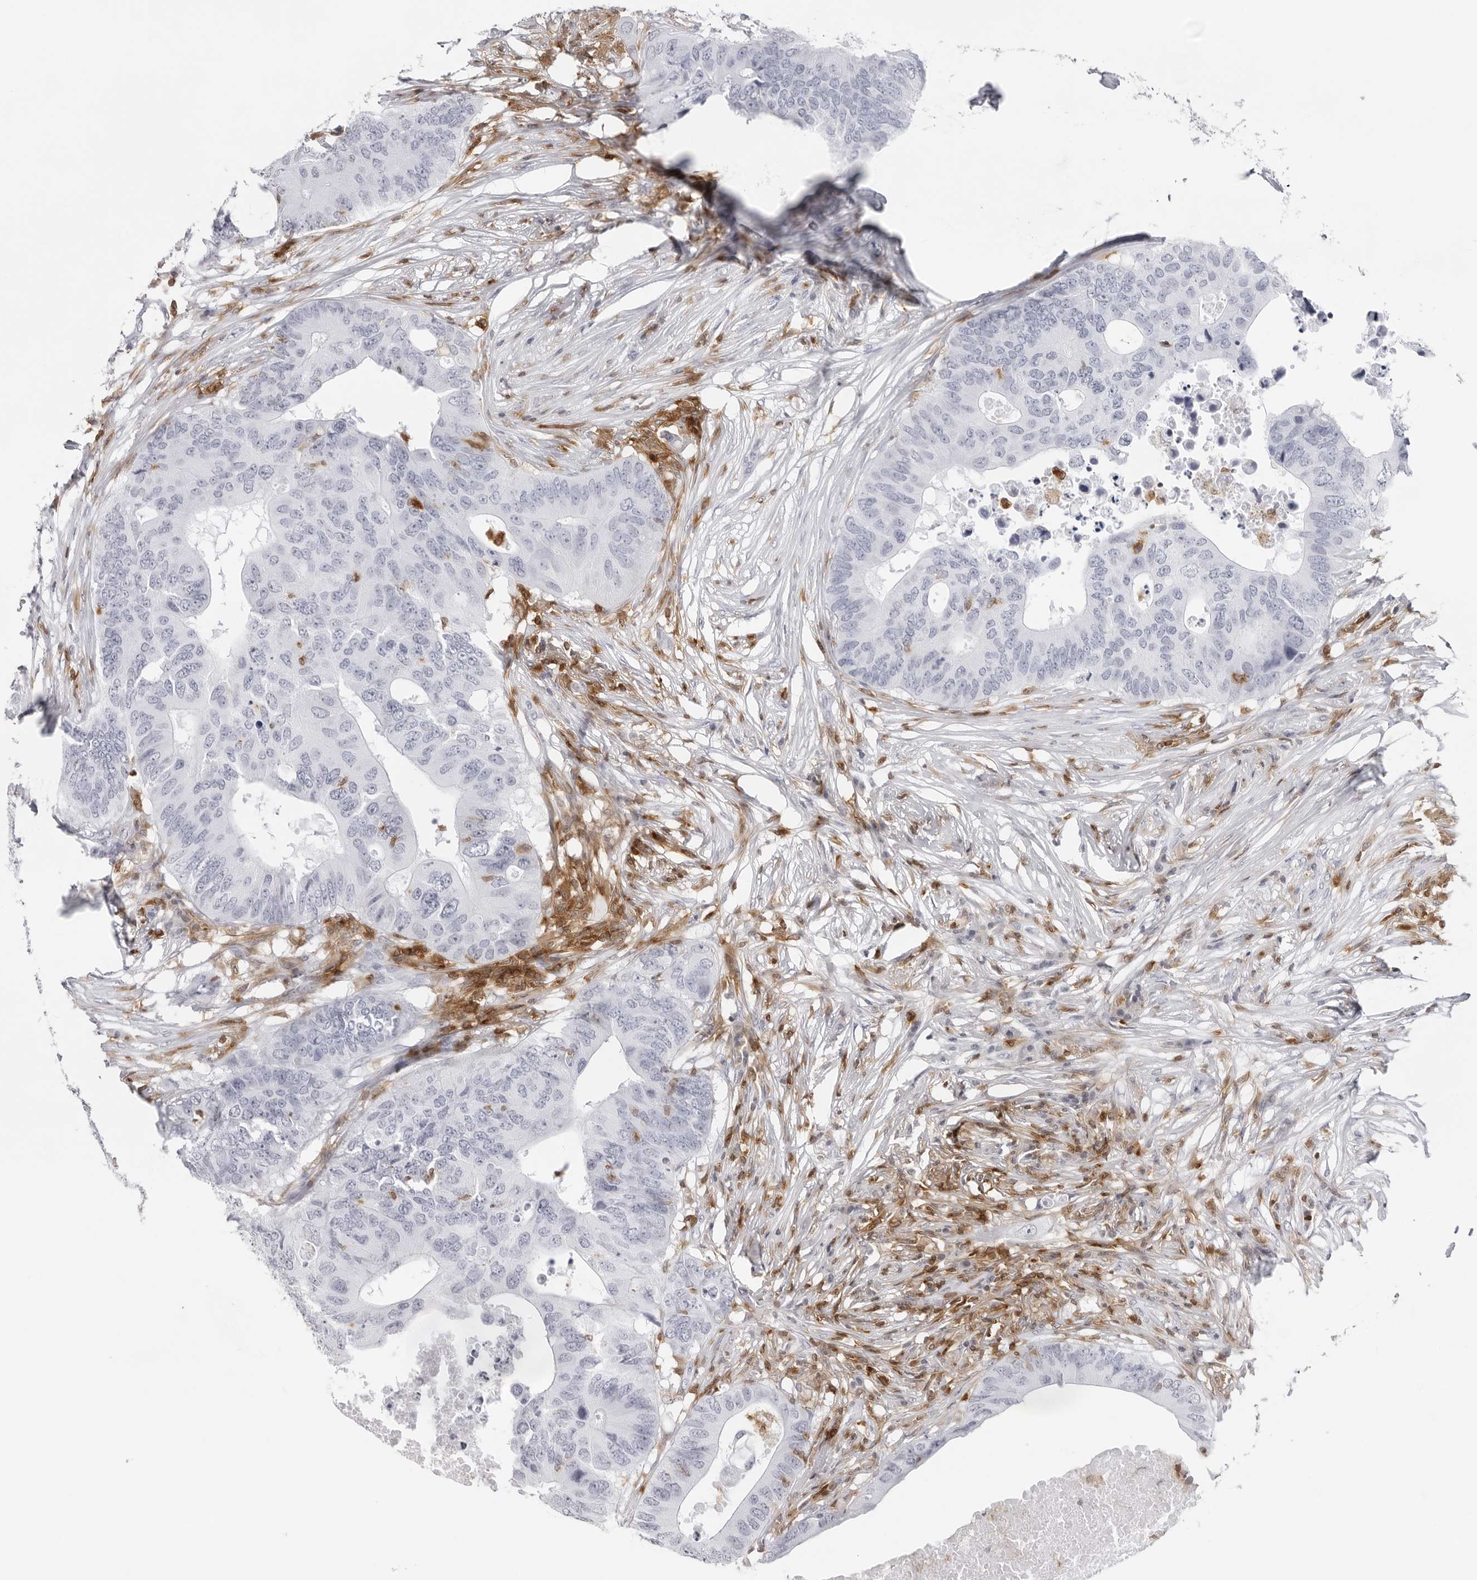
{"staining": {"intensity": "negative", "quantity": "none", "location": "none"}, "tissue": "colorectal cancer", "cell_type": "Tumor cells", "image_type": "cancer", "snomed": [{"axis": "morphology", "description": "Adenocarcinoma, NOS"}, {"axis": "topography", "description": "Colon"}], "caption": "Immunohistochemistry (IHC) histopathology image of neoplastic tissue: colorectal adenocarcinoma stained with DAB reveals no significant protein staining in tumor cells. (DAB immunohistochemistry, high magnification).", "gene": "FMNL1", "patient": {"sex": "male", "age": 71}}